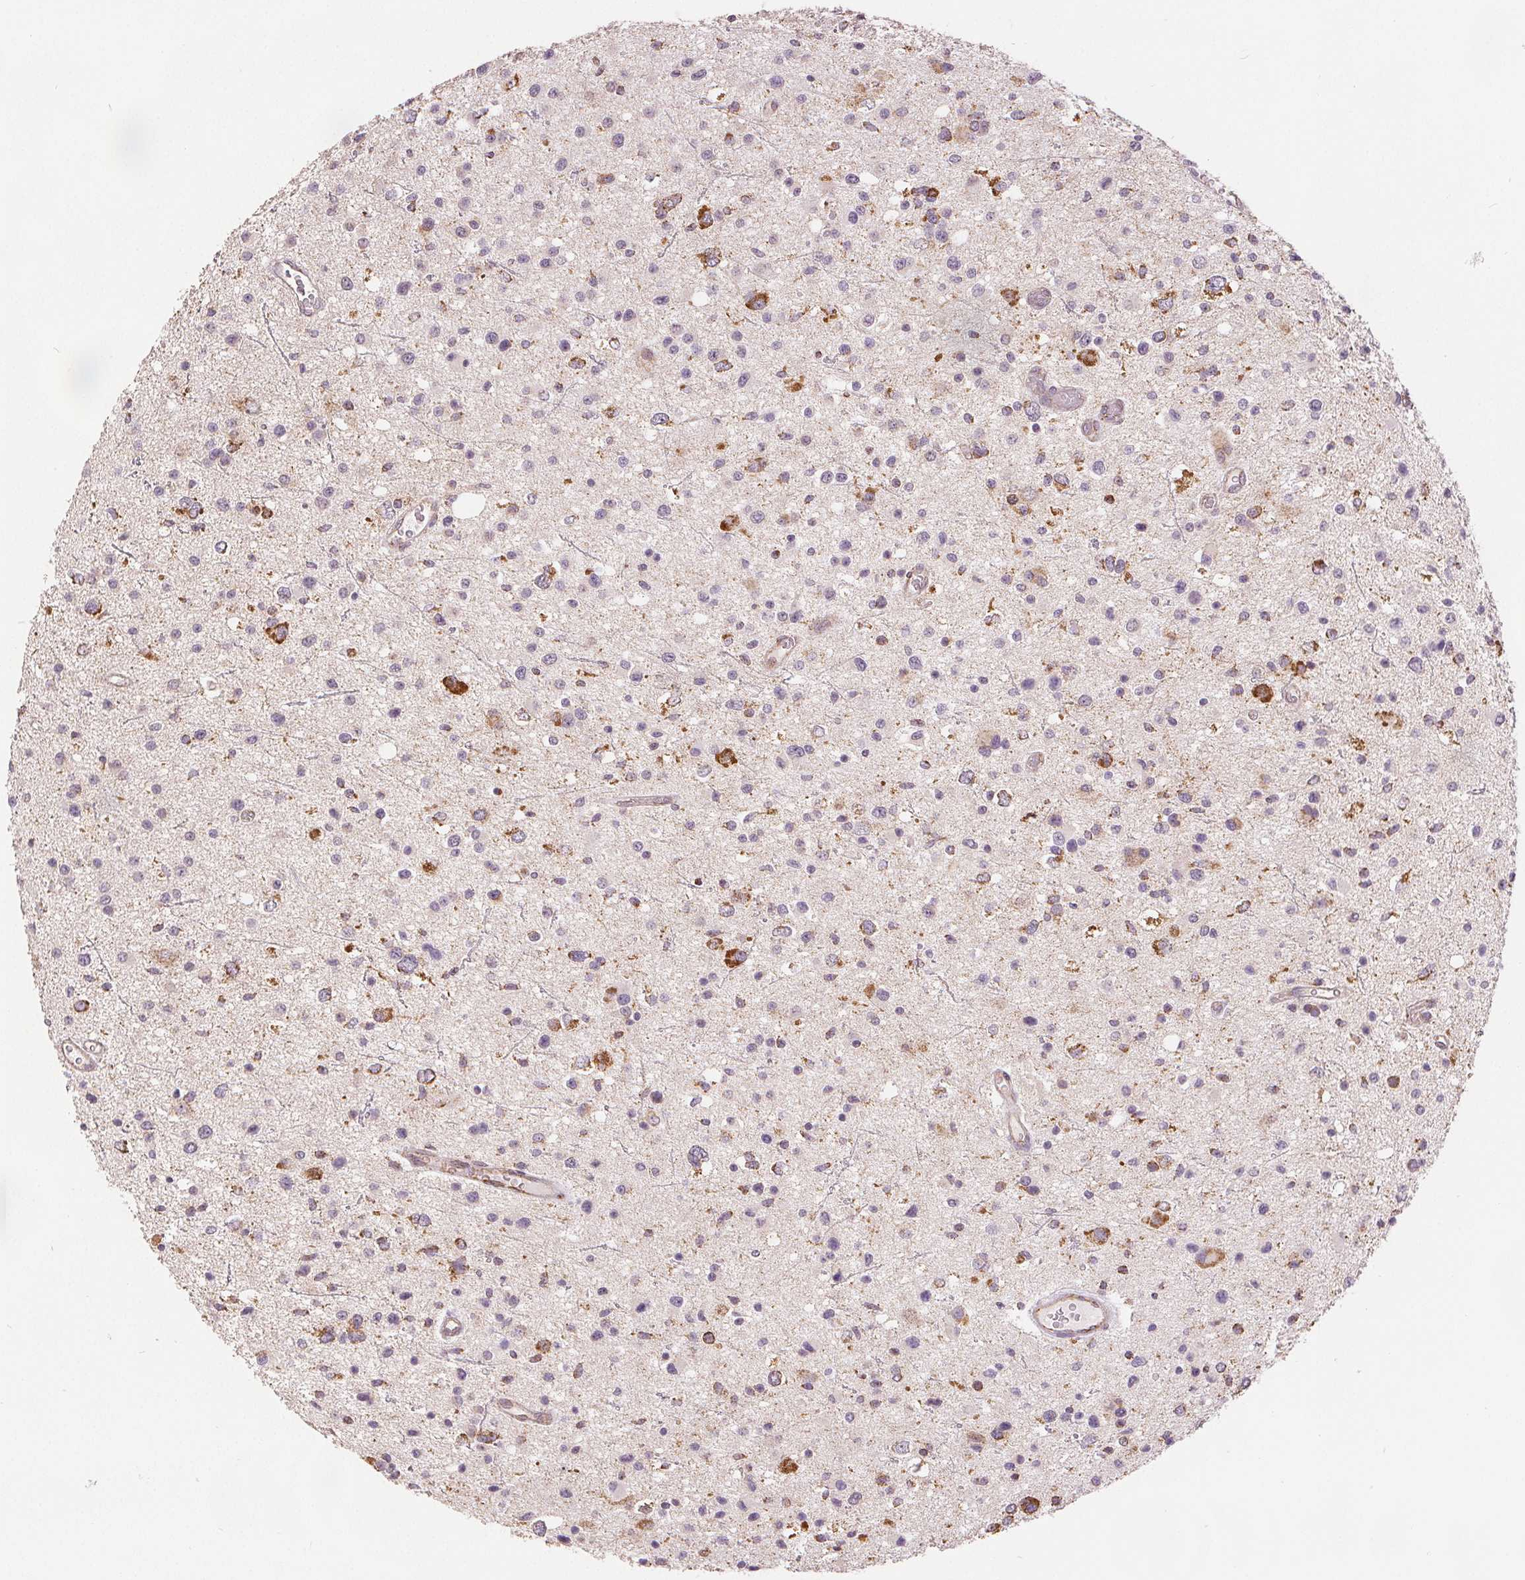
{"staining": {"intensity": "strong", "quantity": "<25%", "location": "cytoplasmic/membranous"}, "tissue": "glioma", "cell_type": "Tumor cells", "image_type": "cancer", "snomed": [{"axis": "morphology", "description": "Glioma, malignant, Low grade"}, {"axis": "topography", "description": "Brain"}], "caption": "Immunohistochemical staining of human glioma displays medium levels of strong cytoplasmic/membranous protein staining in about <25% of tumor cells.", "gene": "SDHB", "patient": {"sex": "male", "age": 43}}